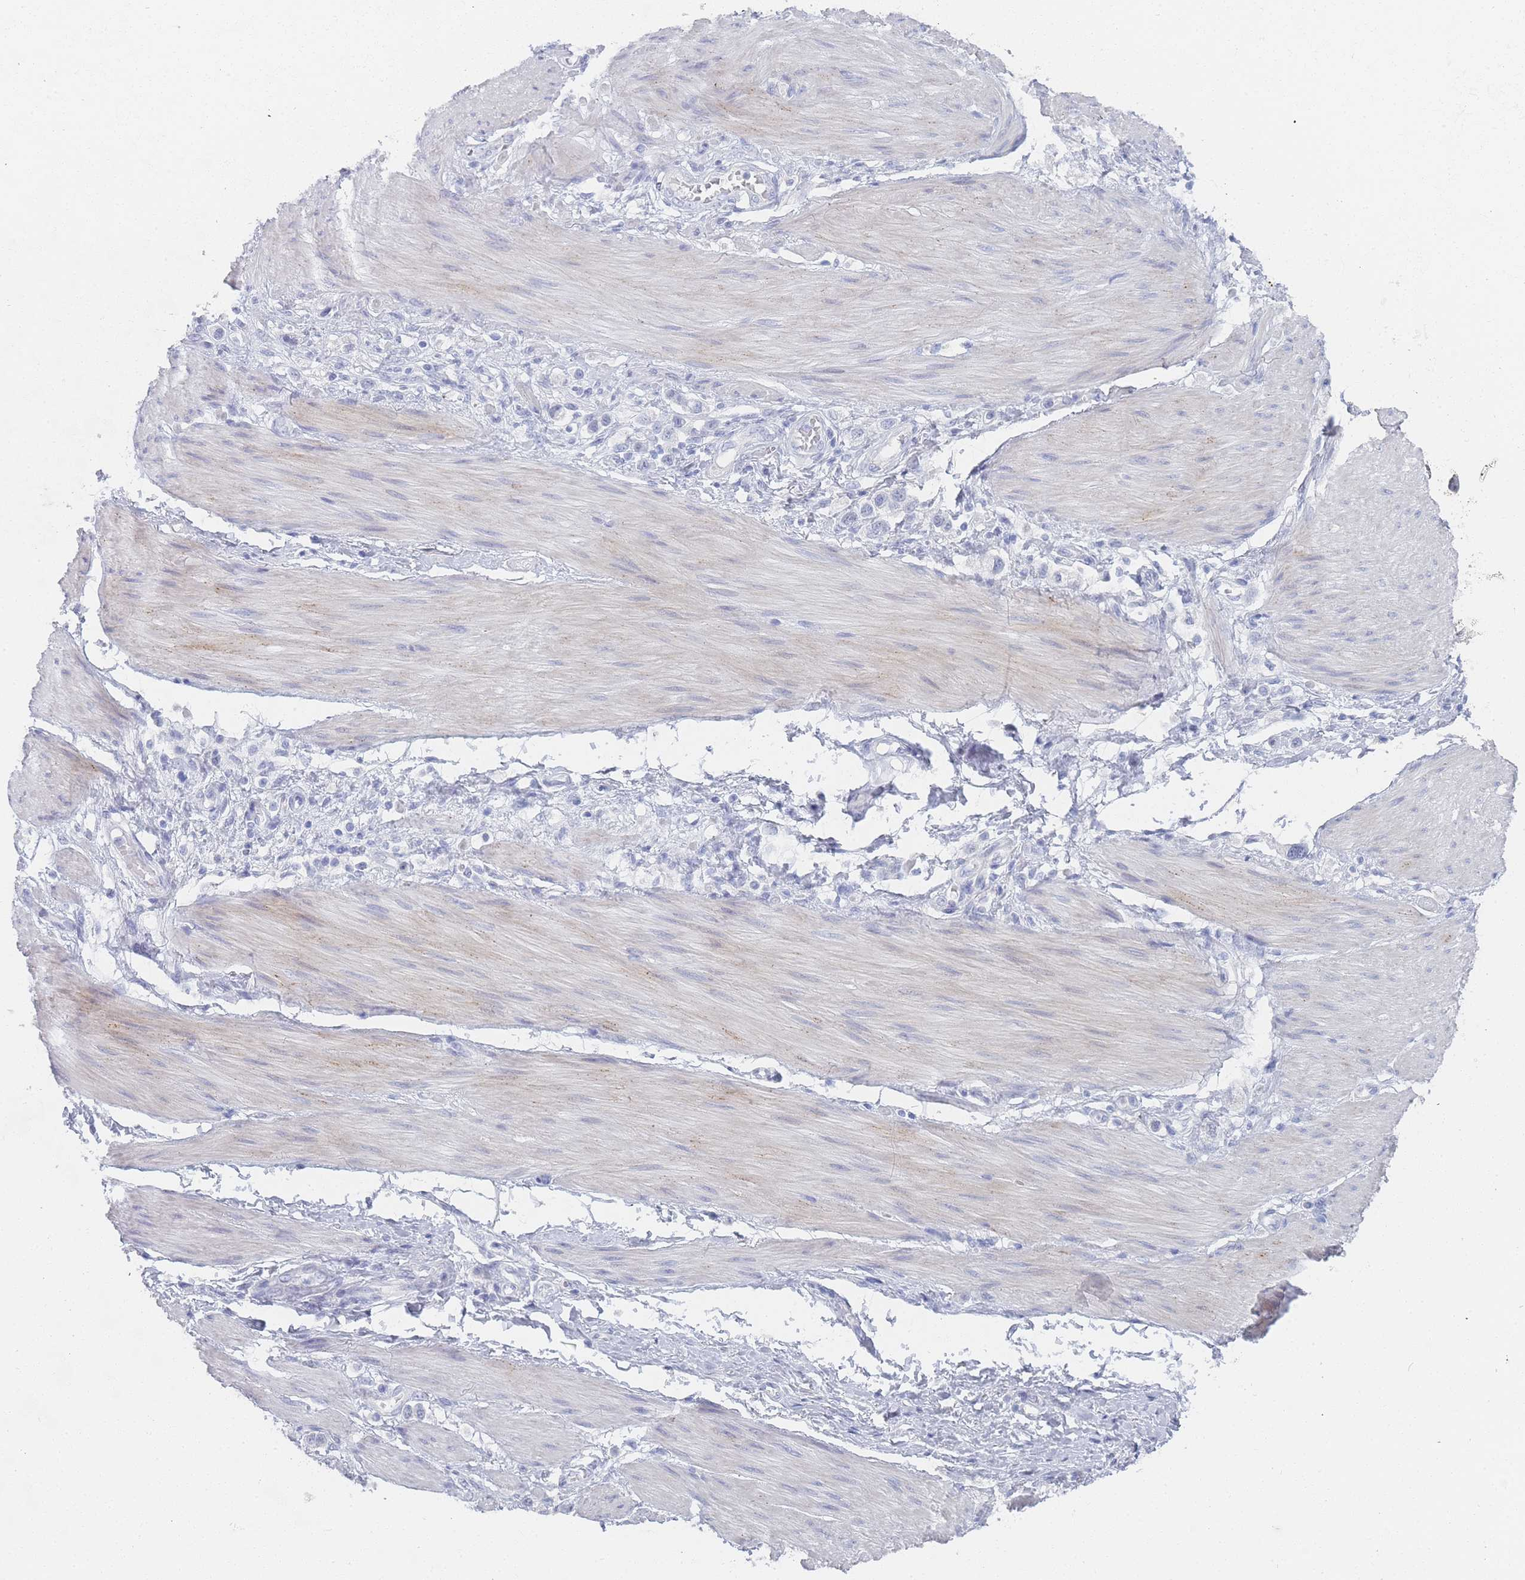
{"staining": {"intensity": "negative", "quantity": "none", "location": "none"}, "tissue": "stomach cancer", "cell_type": "Tumor cells", "image_type": "cancer", "snomed": [{"axis": "morphology", "description": "Adenocarcinoma, NOS"}, {"axis": "topography", "description": "Stomach"}], "caption": "This micrograph is of stomach cancer stained with immunohistochemistry to label a protein in brown with the nuclei are counter-stained blue. There is no expression in tumor cells.", "gene": "IMPG1", "patient": {"sex": "female", "age": 65}}